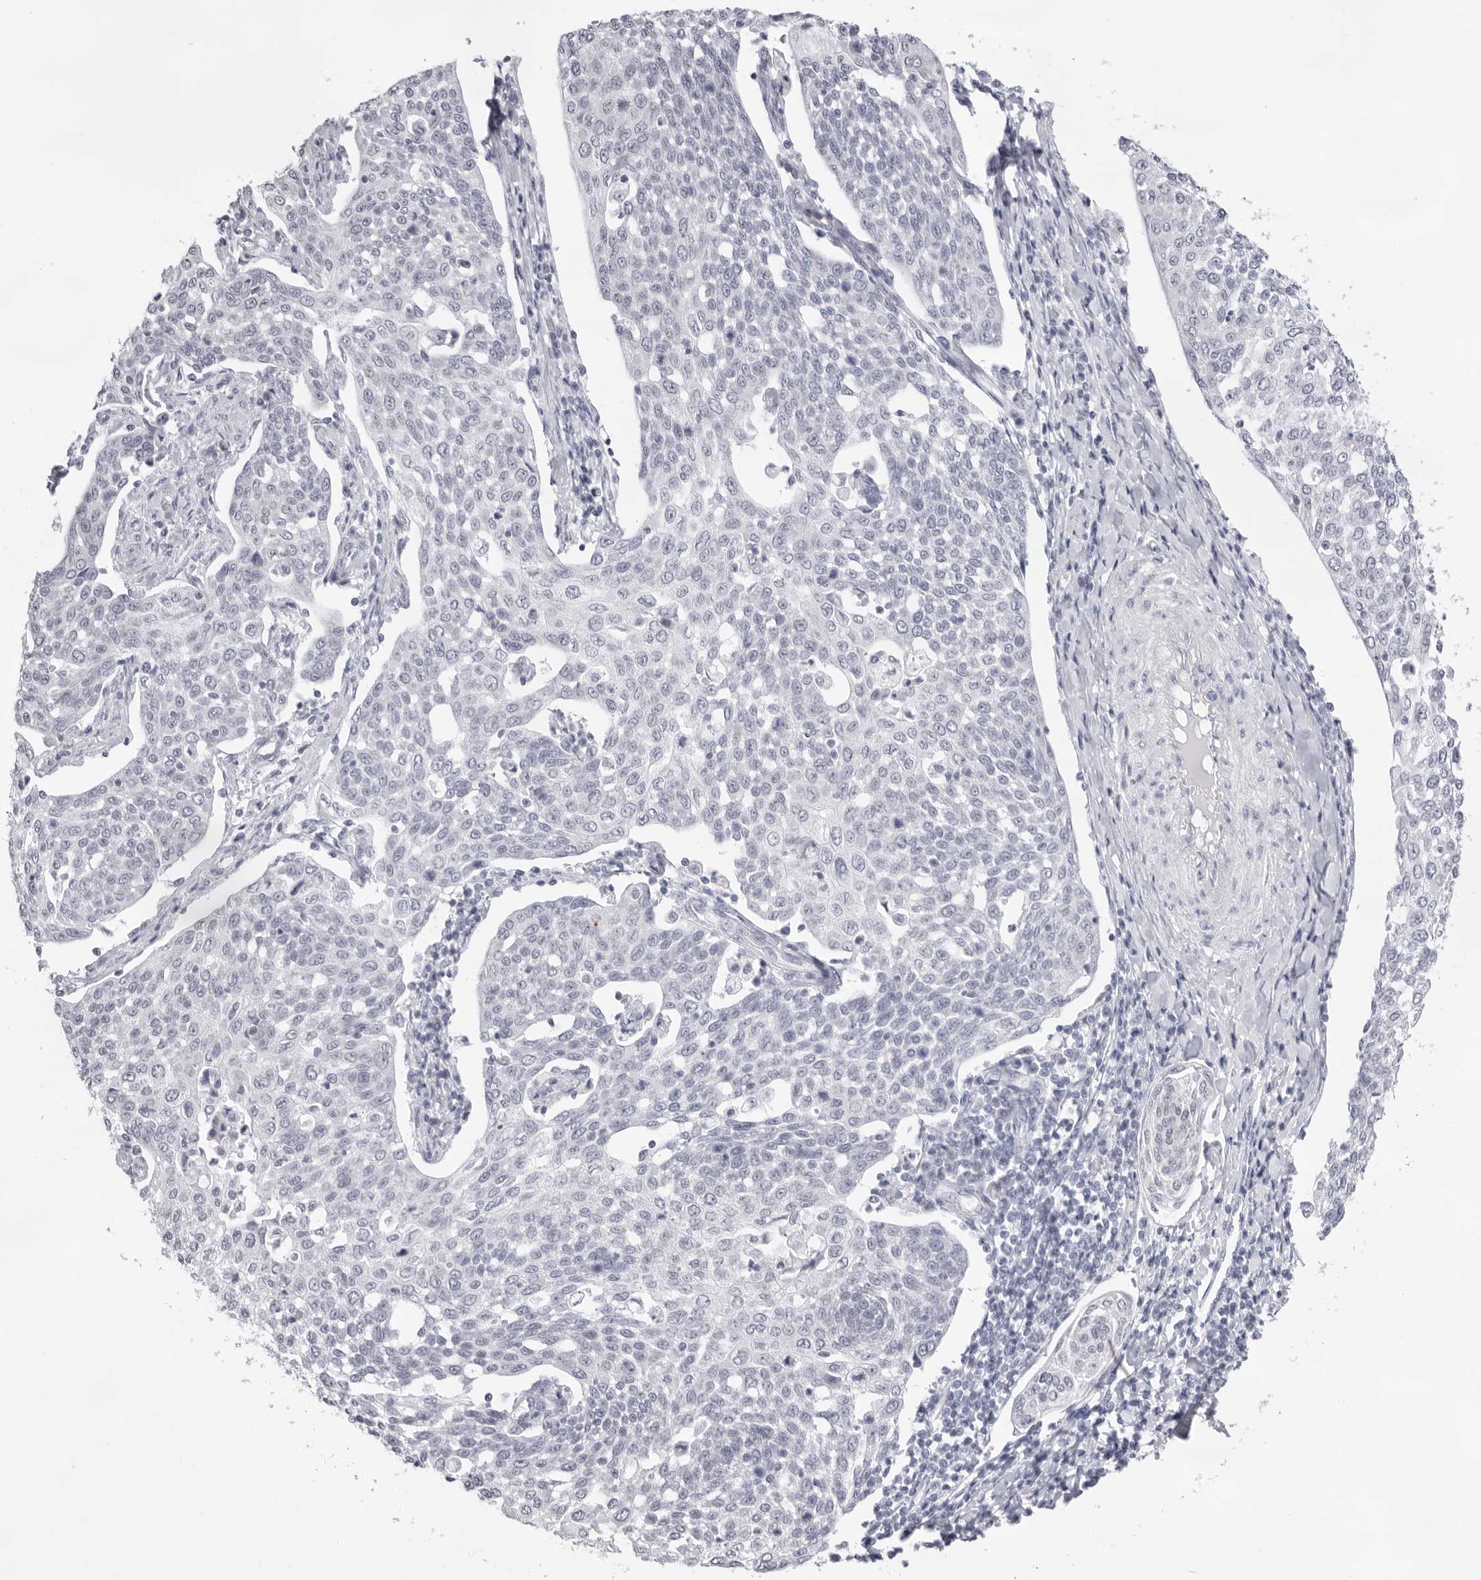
{"staining": {"intensity": "negative", "quantity": "none", "location": "none"}, "tissue": "cervical cancer", "cell_type": "Tumor cells", "image_type": "cancer", "snomed": [{"axis": "morphology", "description": "Squamous cell carcinoma, NOS"}, {"axis": "topography", "description": "Cervix"}], "caption": "Immunohistochemical staining of human squamous cell carcinoma (cervical) exhibits no significant expression in tumor cells. Nuclei are stained in blue.", "gene": "FDPS", "patient": {"sex": "female", "age": 34}}